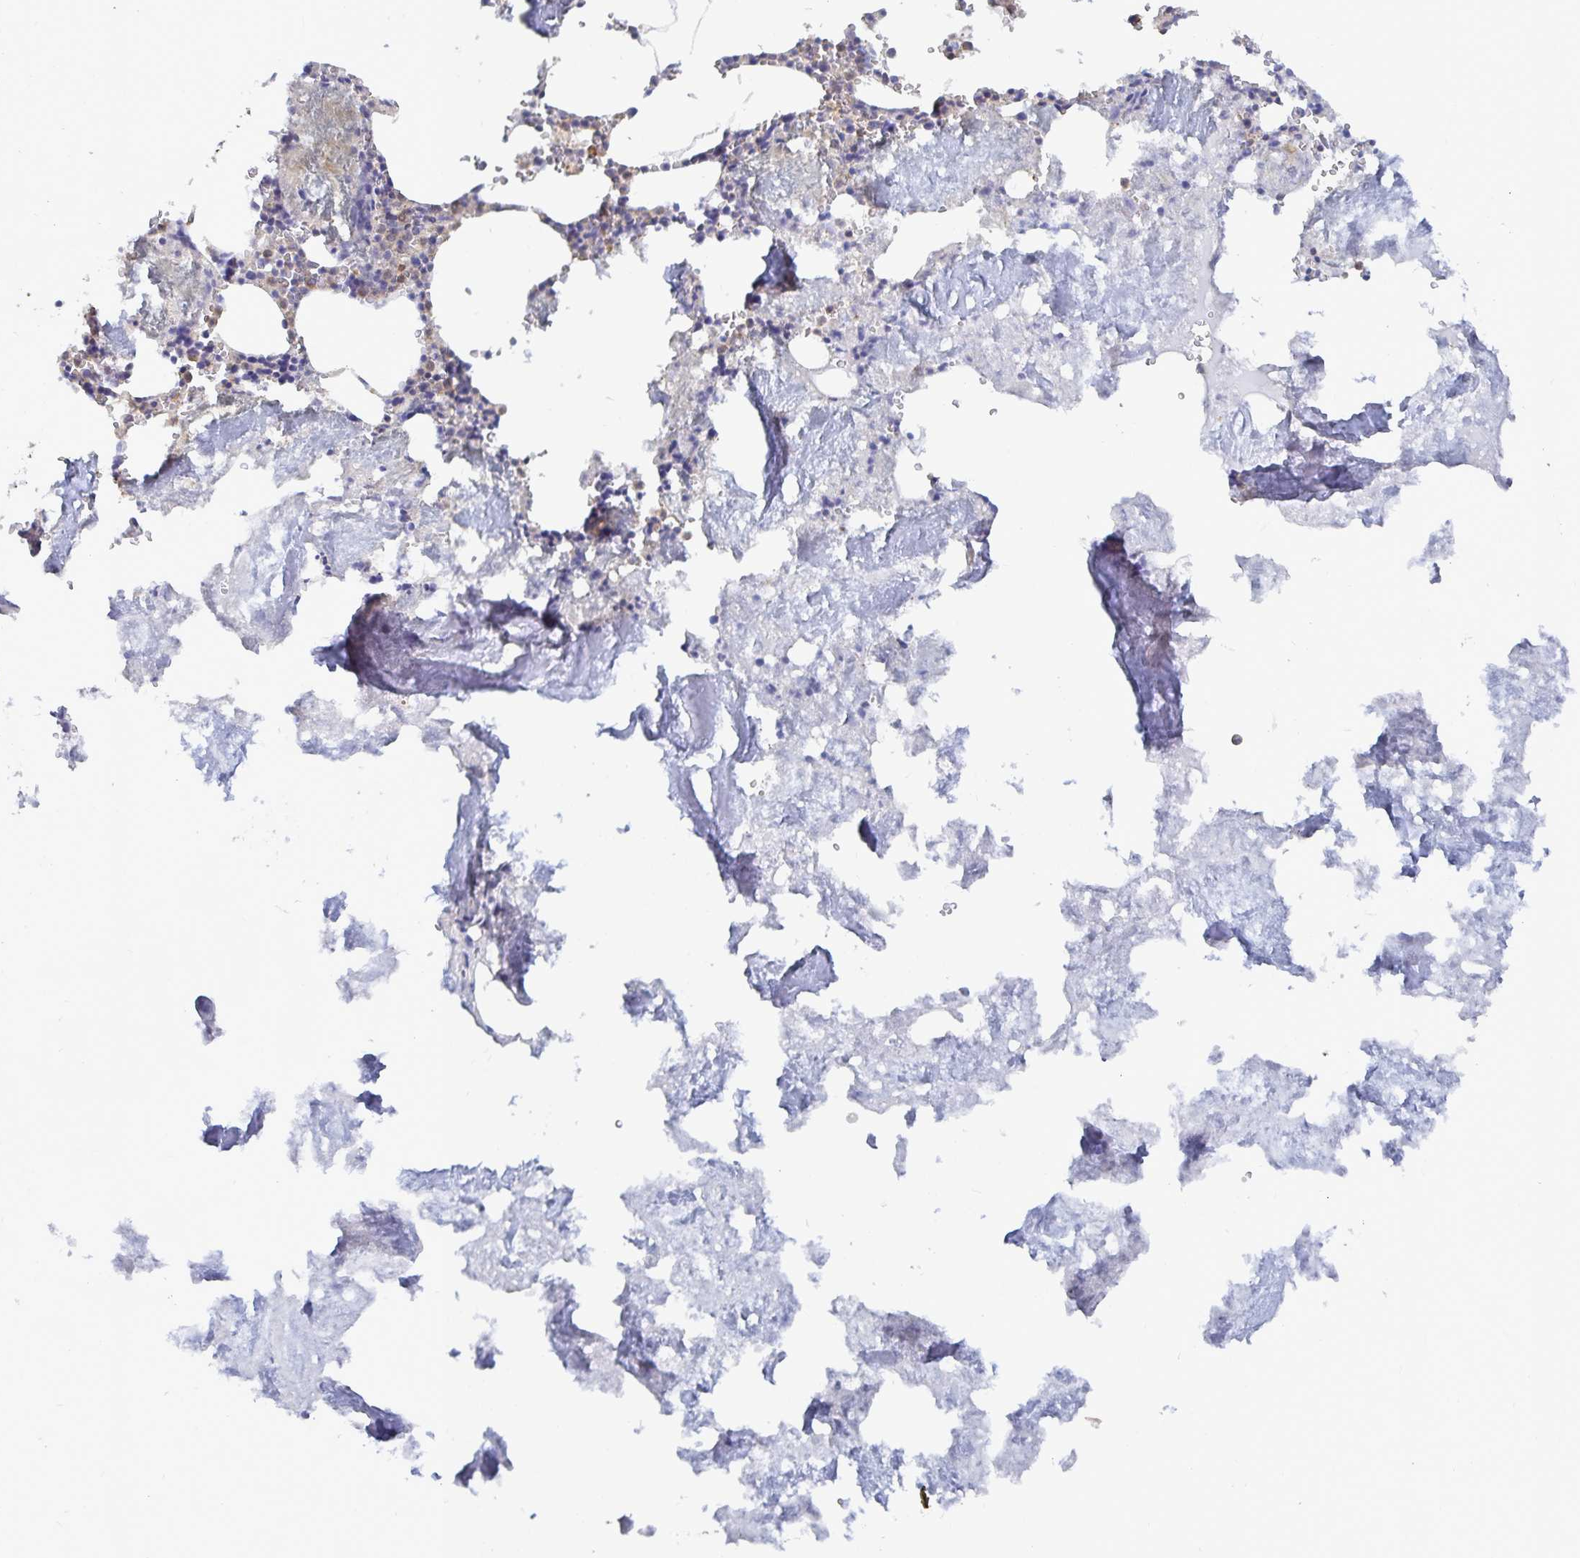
{"staining": {"intensity": "weak", "quantity": "<25%", "location": "cytoplasmic/membranous"}, "tissue": "bone marrow", "cell_type": "Hematopoietic cells", "image_type": "normal", "snomed": [{"axis": "morphology", "description": "Normal tissue, NOS"}, {"axis": "topography", "description": "Bone marrow"}], "caption": "This is a micrograph of IHC staining of benign bone marrow, which shows no staining in hematopoietic cells. (Immunohistochemistry (ihc), brightfield microscopy, high magnification).", "gene": "PIK3CD", "patient": {"sex": "male", "age": 54}}